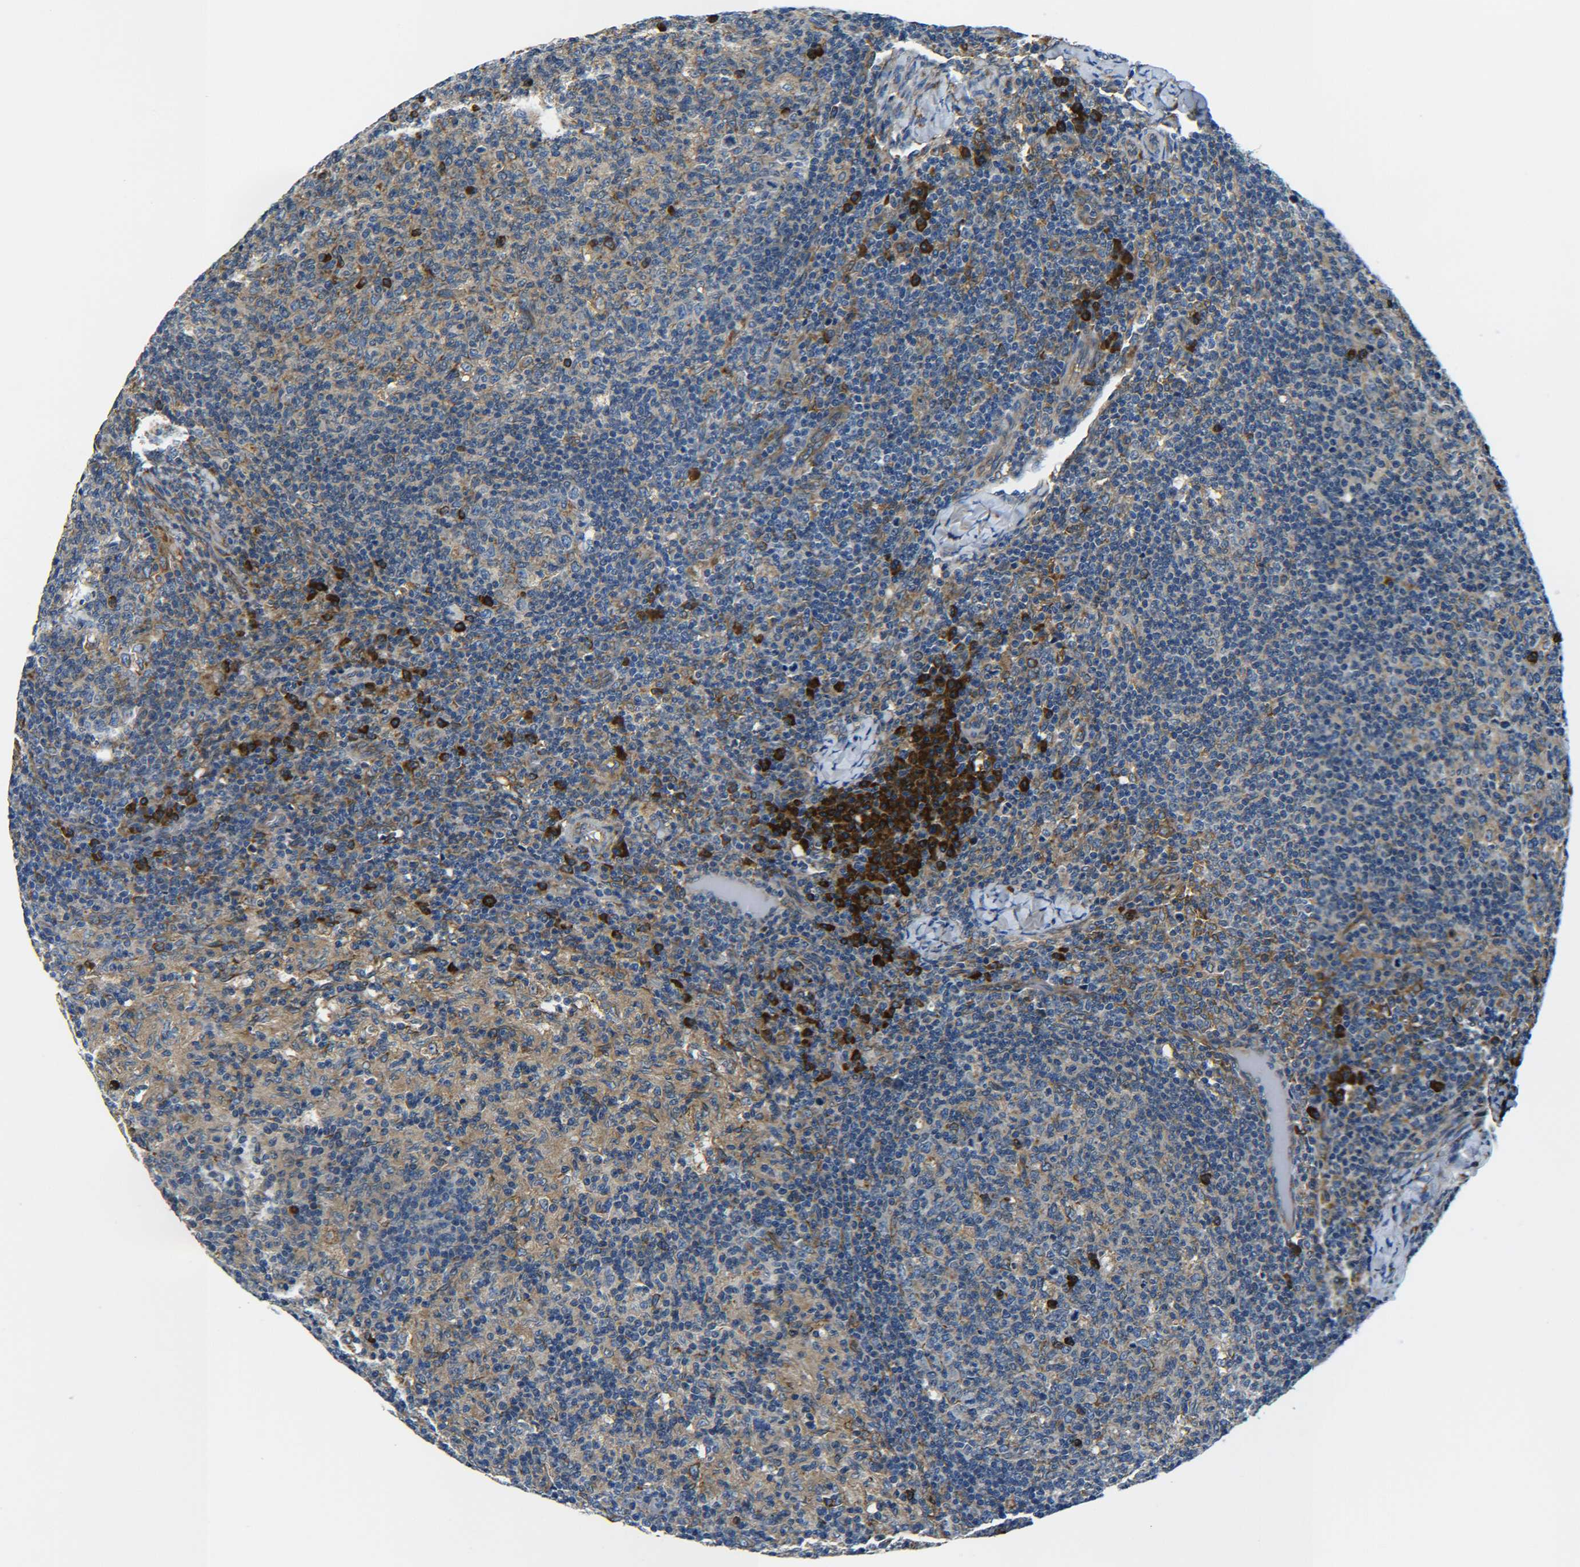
{"staining": {"intensity": "strong", "quantity": "<25%", "location": "cytoplasmic/membranous"}, "tissue": "lymph node", "cell_type": "Germinal center cells", "image_type": "normal", "snomed": [{"axis": "morphology", "description": "Normal tissue, NOS"}, {"axis": "morphology", "description": "Inflammation, NOS"}, {"axis": "topography", "description": "Lymph node"}], "caption": "This image shows IHC staining of benign lymph node, with medium strong cytoplasmic/membranous expression in about <25% of germinal center cells.", "gene": "PREB", "patient": {"sex": "male", "age": 55}}